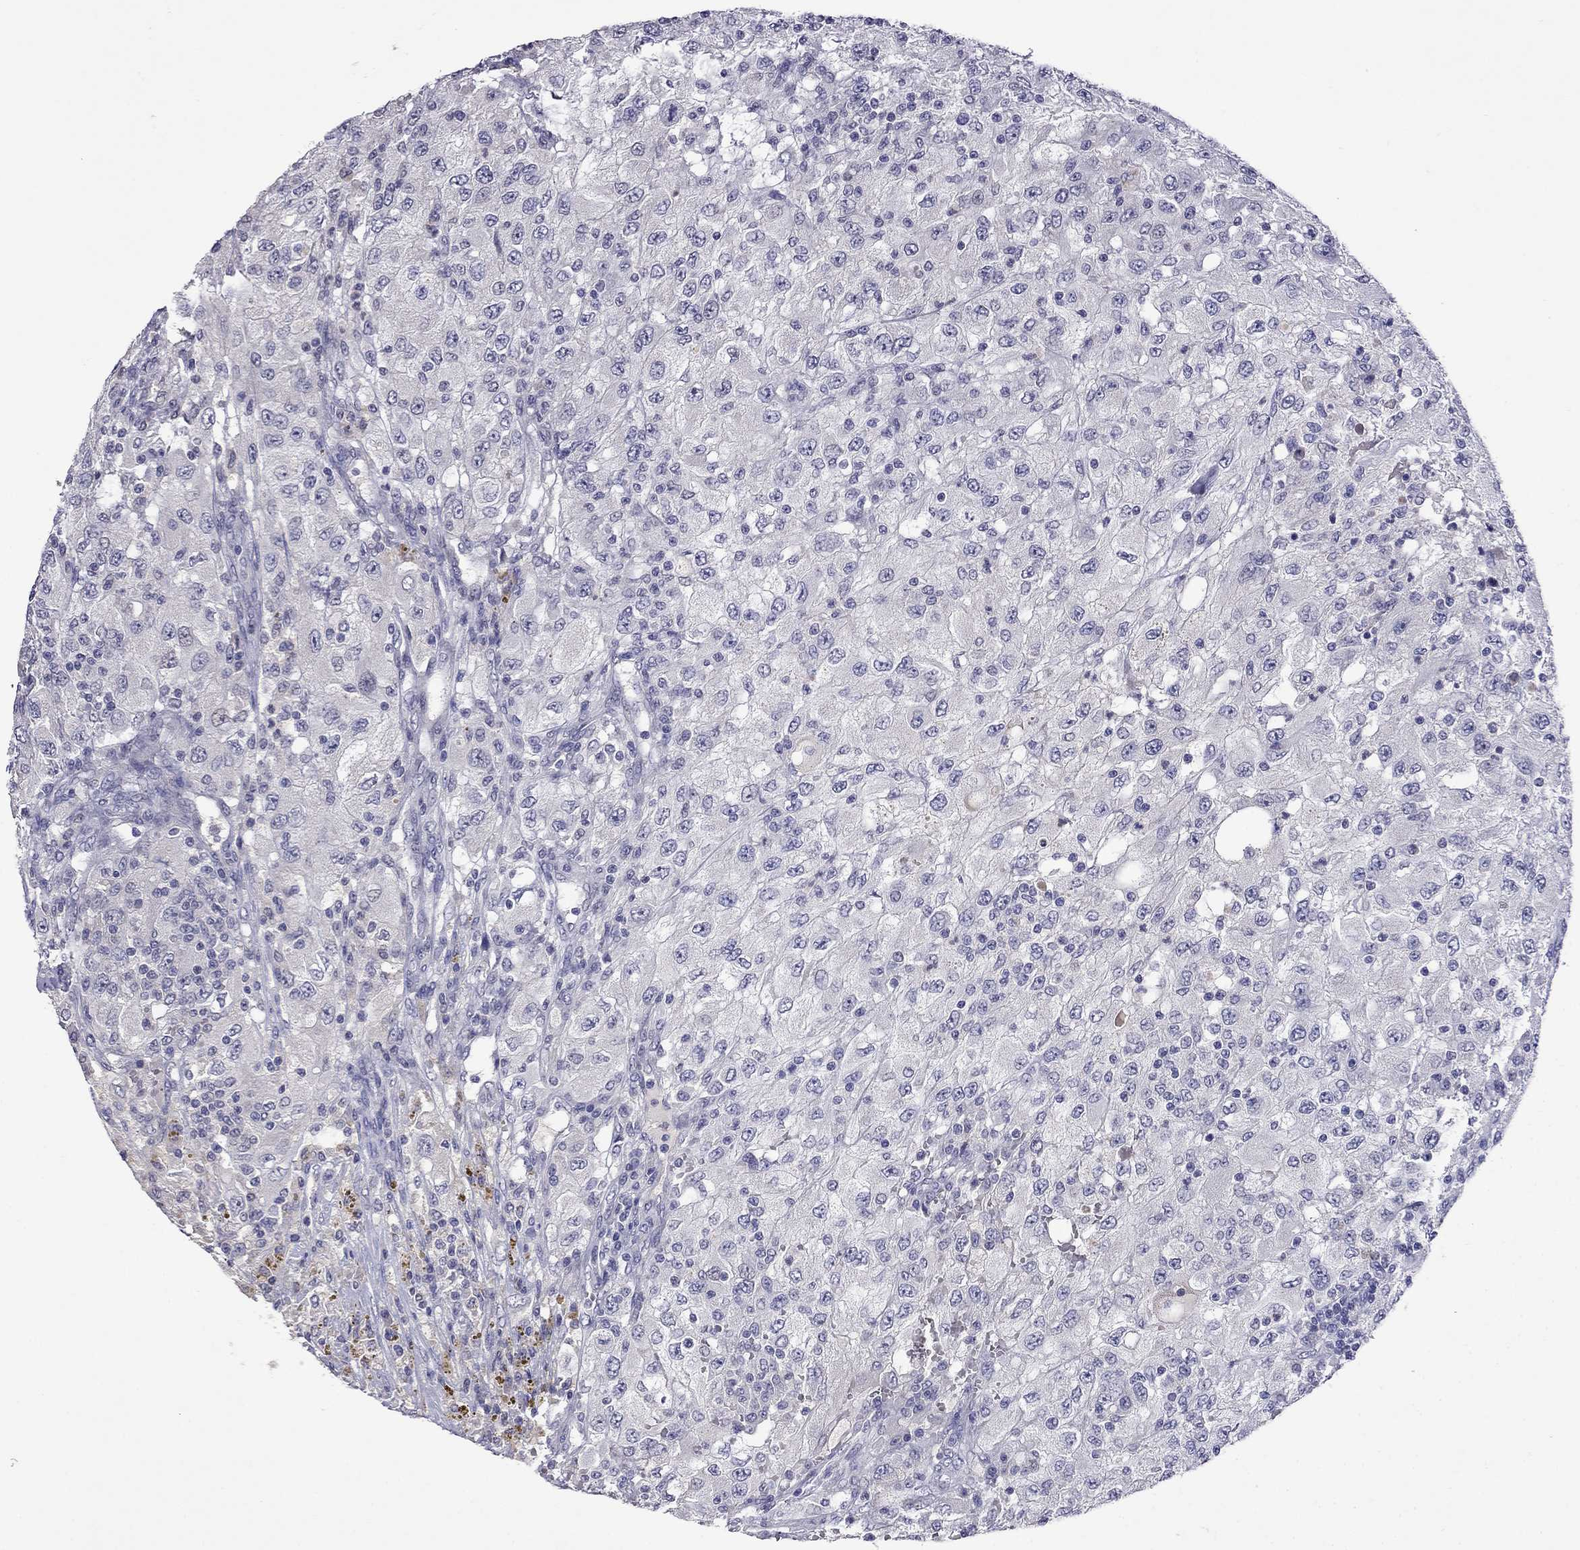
{"staining": {"intensity": "negative", "quantity": "none", "location": "none"}, "tissue": "renal cancer", "cell_type": "Tumor cells", "image_type": "cancer", "snomed": [{"axis": "morphology", "description": "Adenocarcinoma, NOS"}, {"axis": "topography", "description": "Kidney"}], "caption": "Renal adenocarcinoma was stained to show a protein in brown. There is no significant positivity in tumor cells.", "gene": "STAR", "patient": {"sex": "female", "age": 67}}